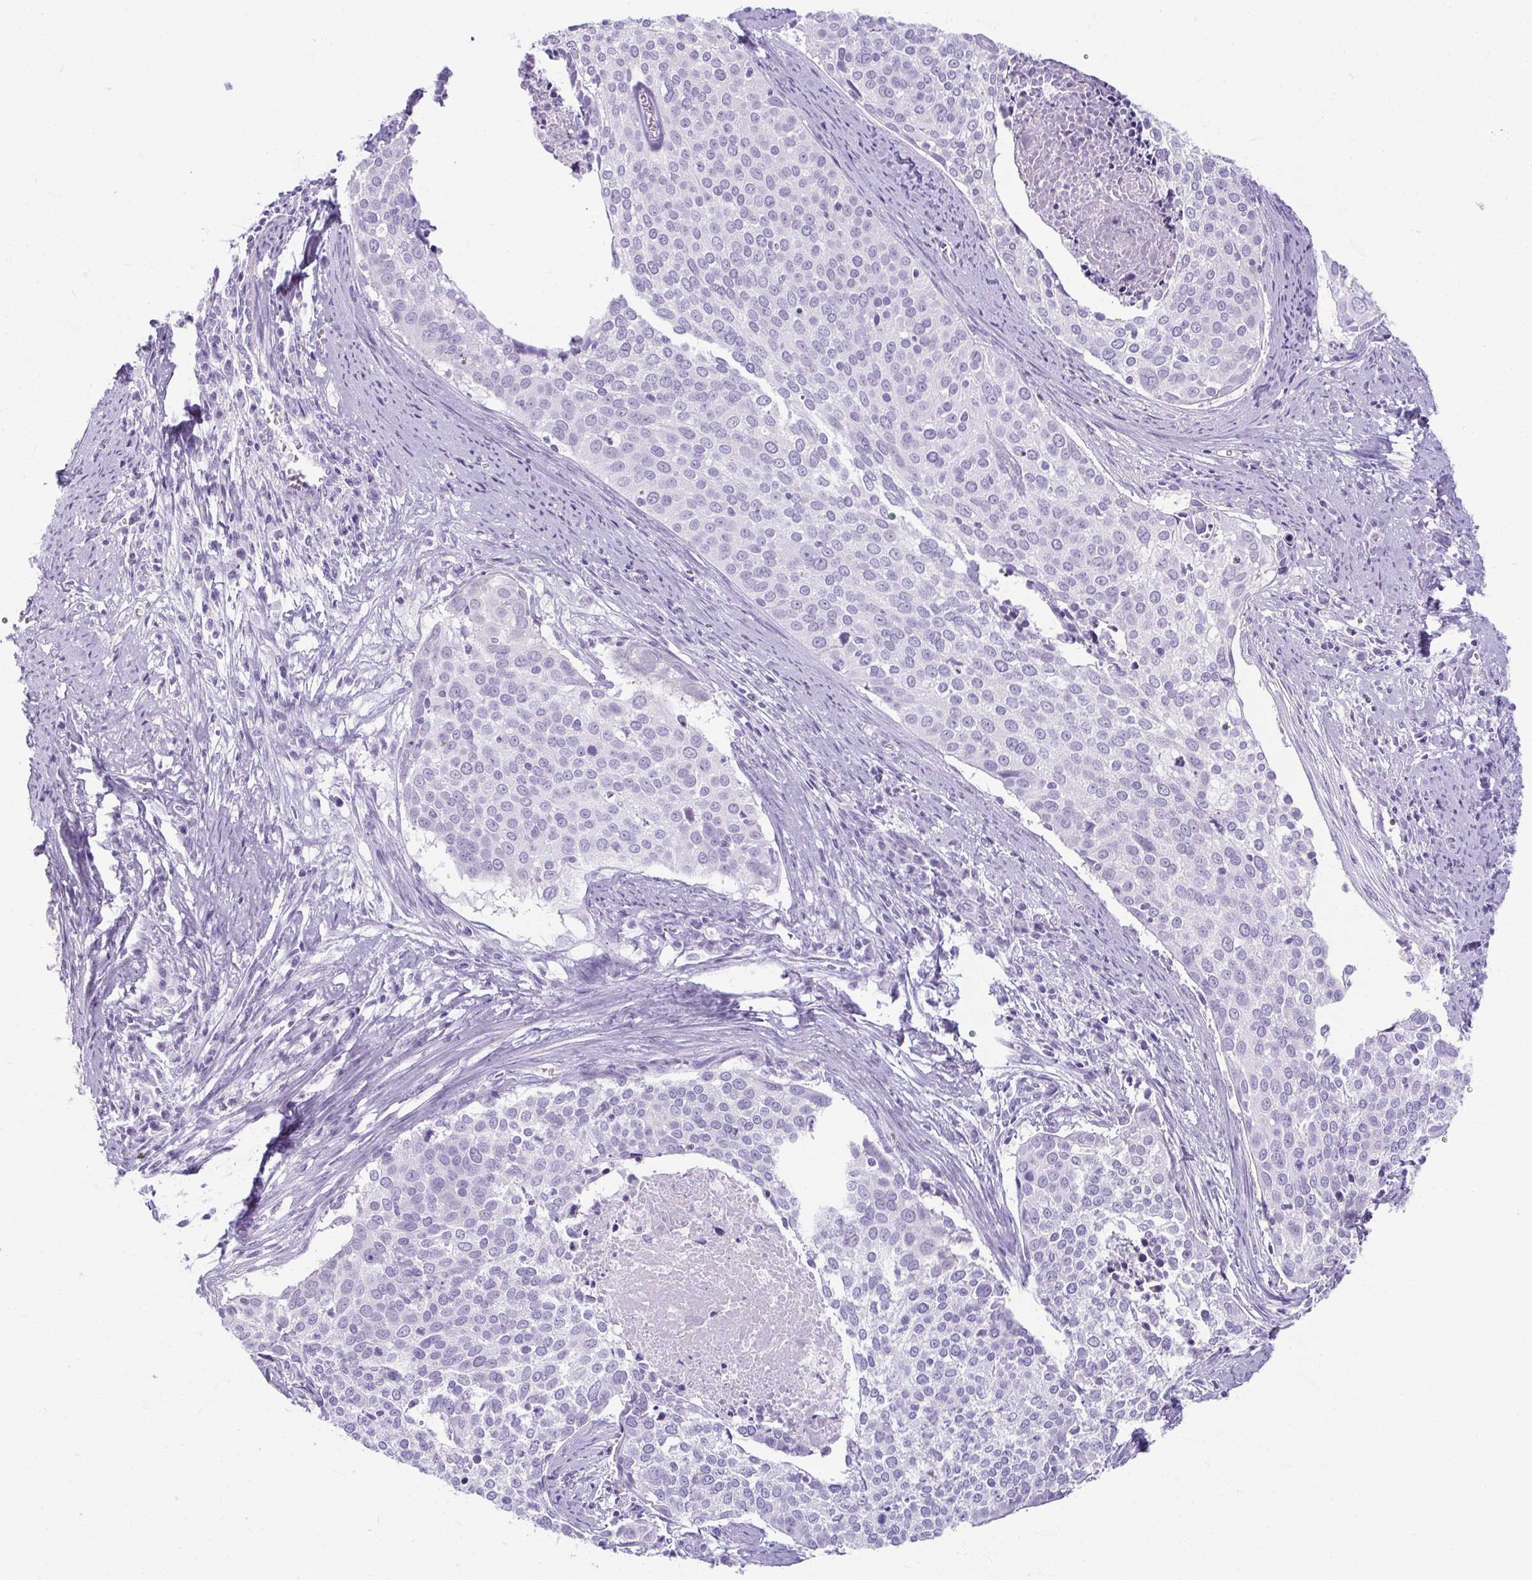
{"staining": {"intensity": "negative", "quantity": "none", "location": "none"}, "tissue": "cervical cancer", "cell_type": "Tumor cells", "image_type": "cancer", "snomed": [{"axis": "morphology", "description": "Squamous cell carcinoma, NOS"}, {"axis": "topography", "description": "Cervix"}], "caption": "Protein analysis of cervical squamous cell carcinoma shows no significant positivity in tumor cells.", "gene": "MOBP", "patient": {"sex": "female", "age": 39}}